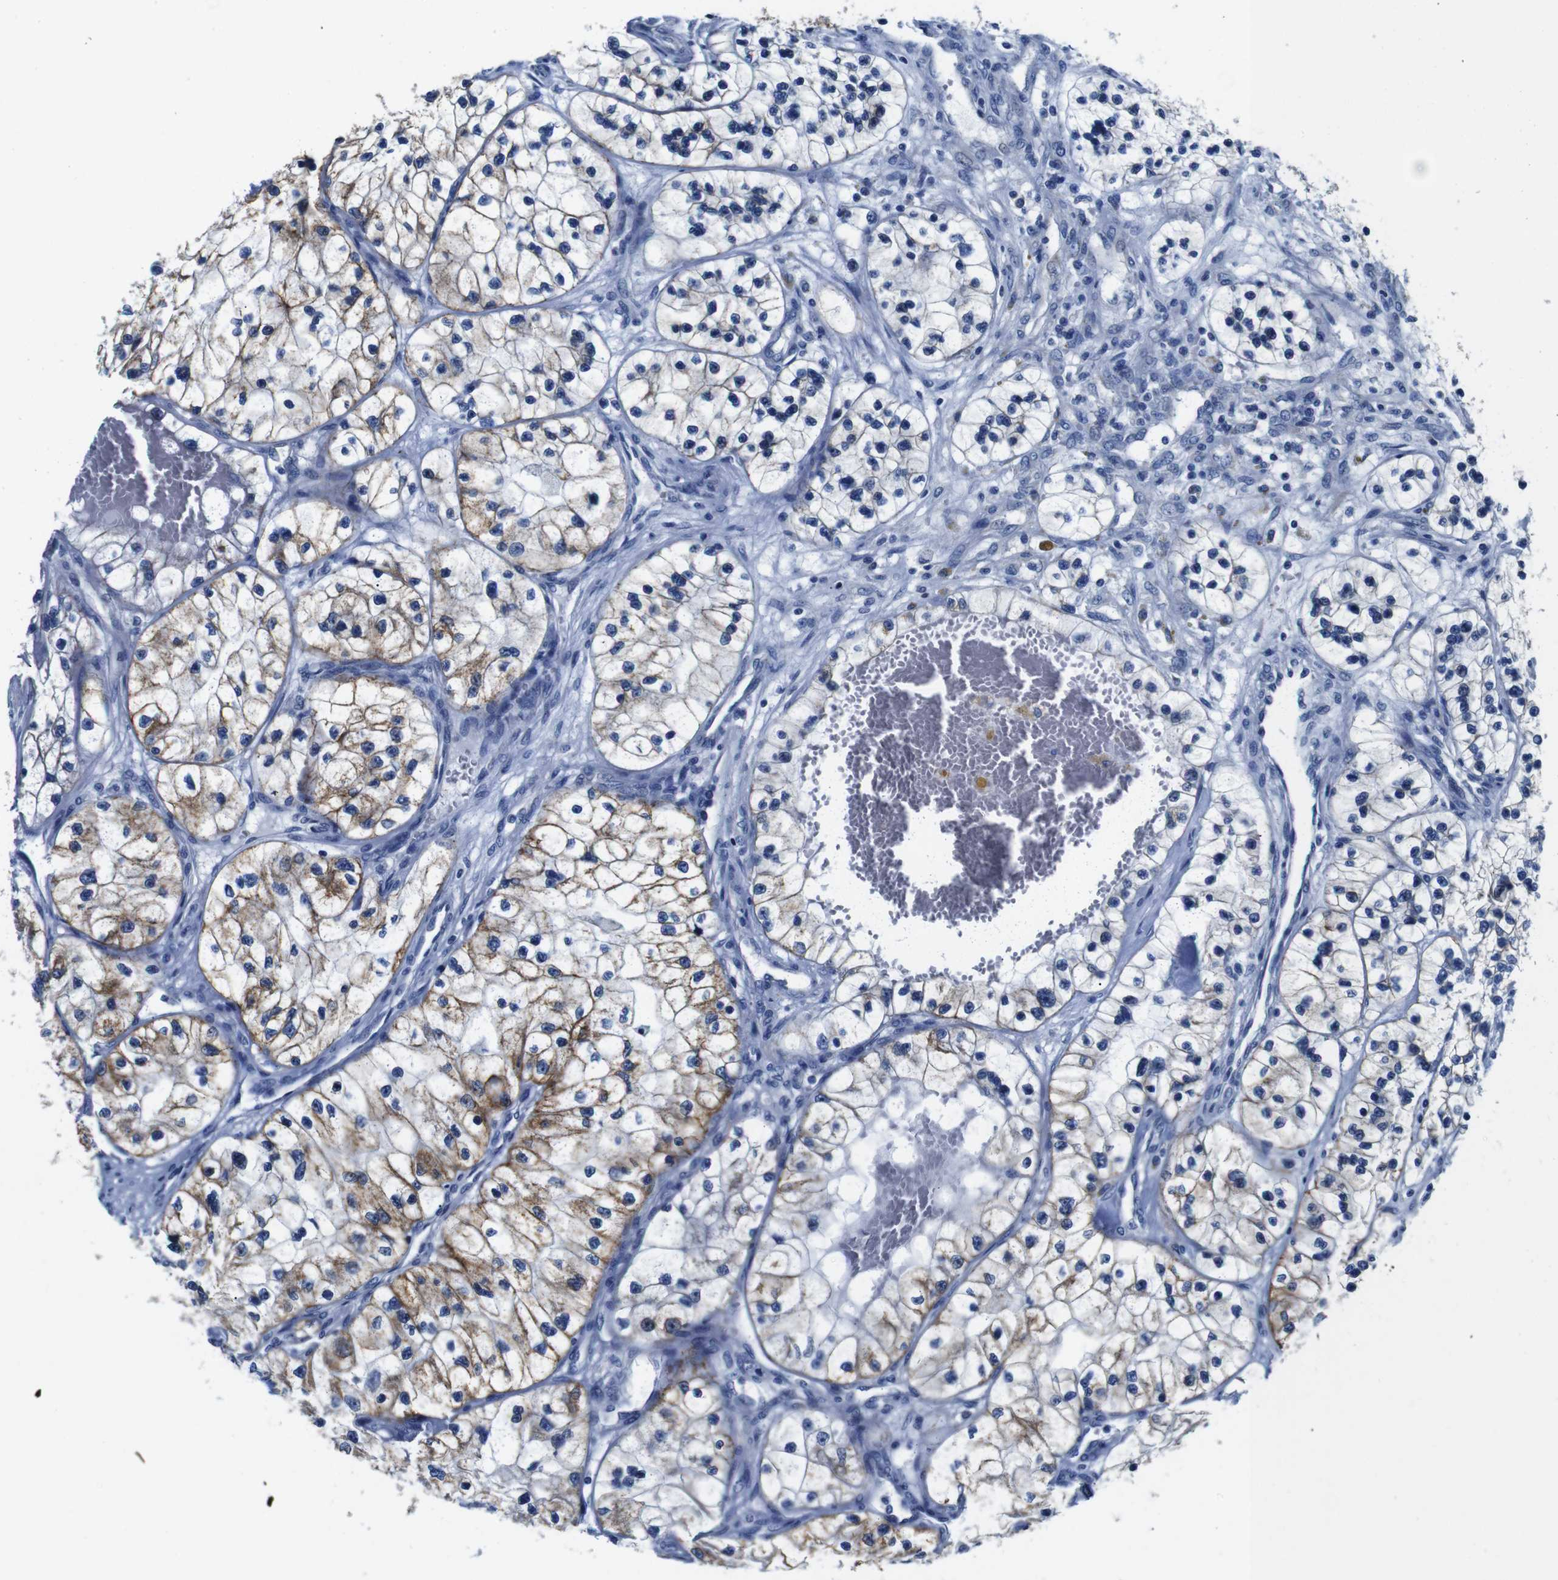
{"staining": {"intensity": "moderate", "quantity": "25%-75%", "location": "cytoplasmic/membranous"}, "tissue": "renal cancer", "cell_type": "Tumor cells", "image_type": "cancer", "snomed": [{"axis": "morphology", "description": "Adenocarcinoma, NOS"}, {"axis": "topography", "description": "Kidney"}], "caption": "An IHC micrograph of tumor tissue is shown. Protein staining in brown highlights moderate cytoplasmic/membranous positivity in renal cancer within tumor cells.", "gene": "SNX19", "patient": {"sex": "female", "age": 57}}